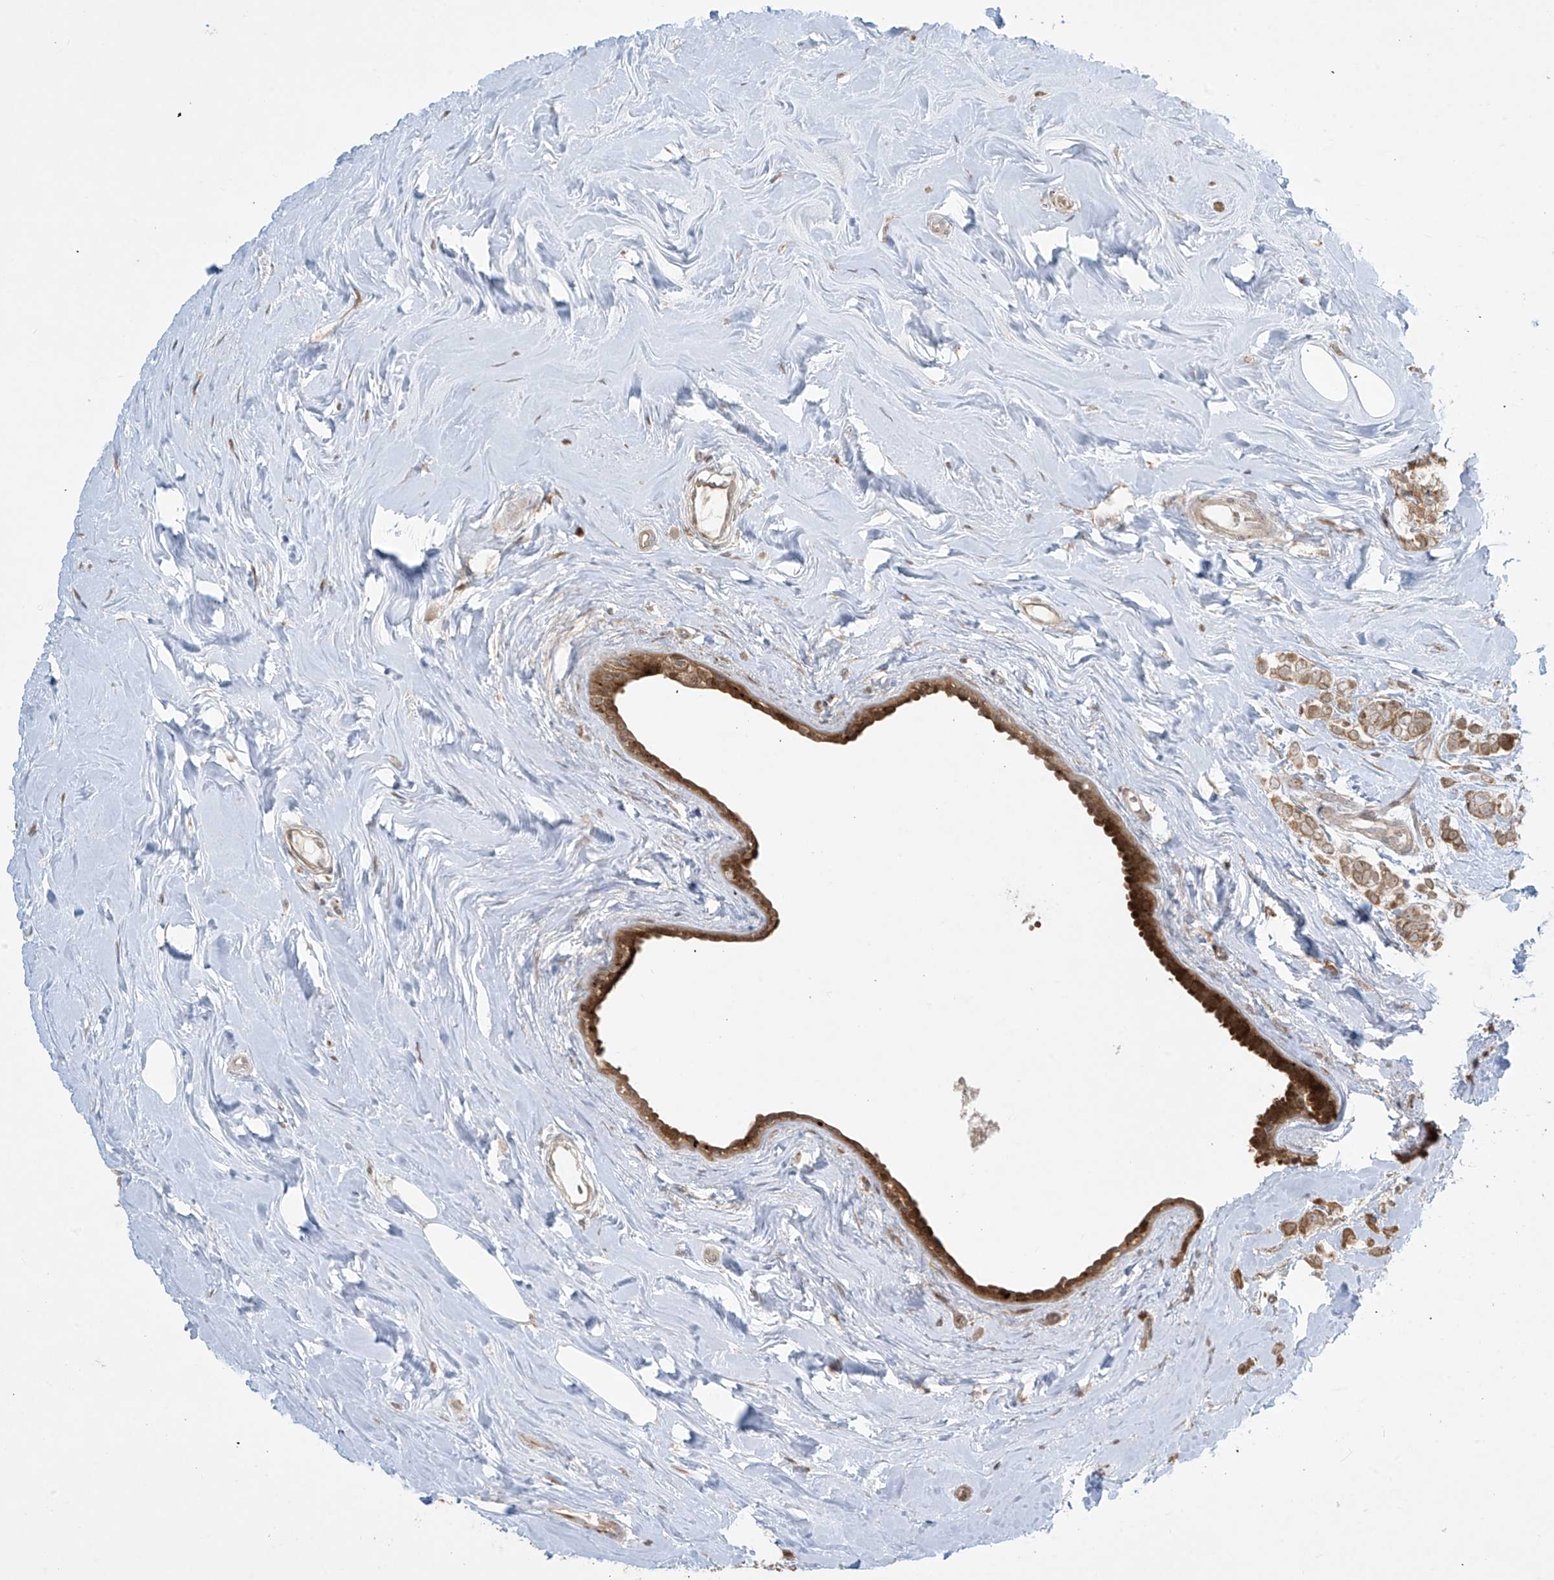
{"staining": {"intensity": "moderate", "quantity": ">75%", "location": "cytoplasmic/membranous"}, "tissue": "breast cancer", "cell_type": "Tumor cells", "image_type": "cancer", "snomed": [{"axis": "morphology", "description": "Lobular carcinoma"}, {"axis": "topography", "description": "Breast"}], "caption": "Approximately >75% of tumor cells in human breast cancer (lobular carcinoma) demonstrate moderate cytoplasmic/membranous protein staining as visualized by brown immunohistochemical staining.", "gene": "PPAT", "patient": {"sex": "female", "age": 47}}